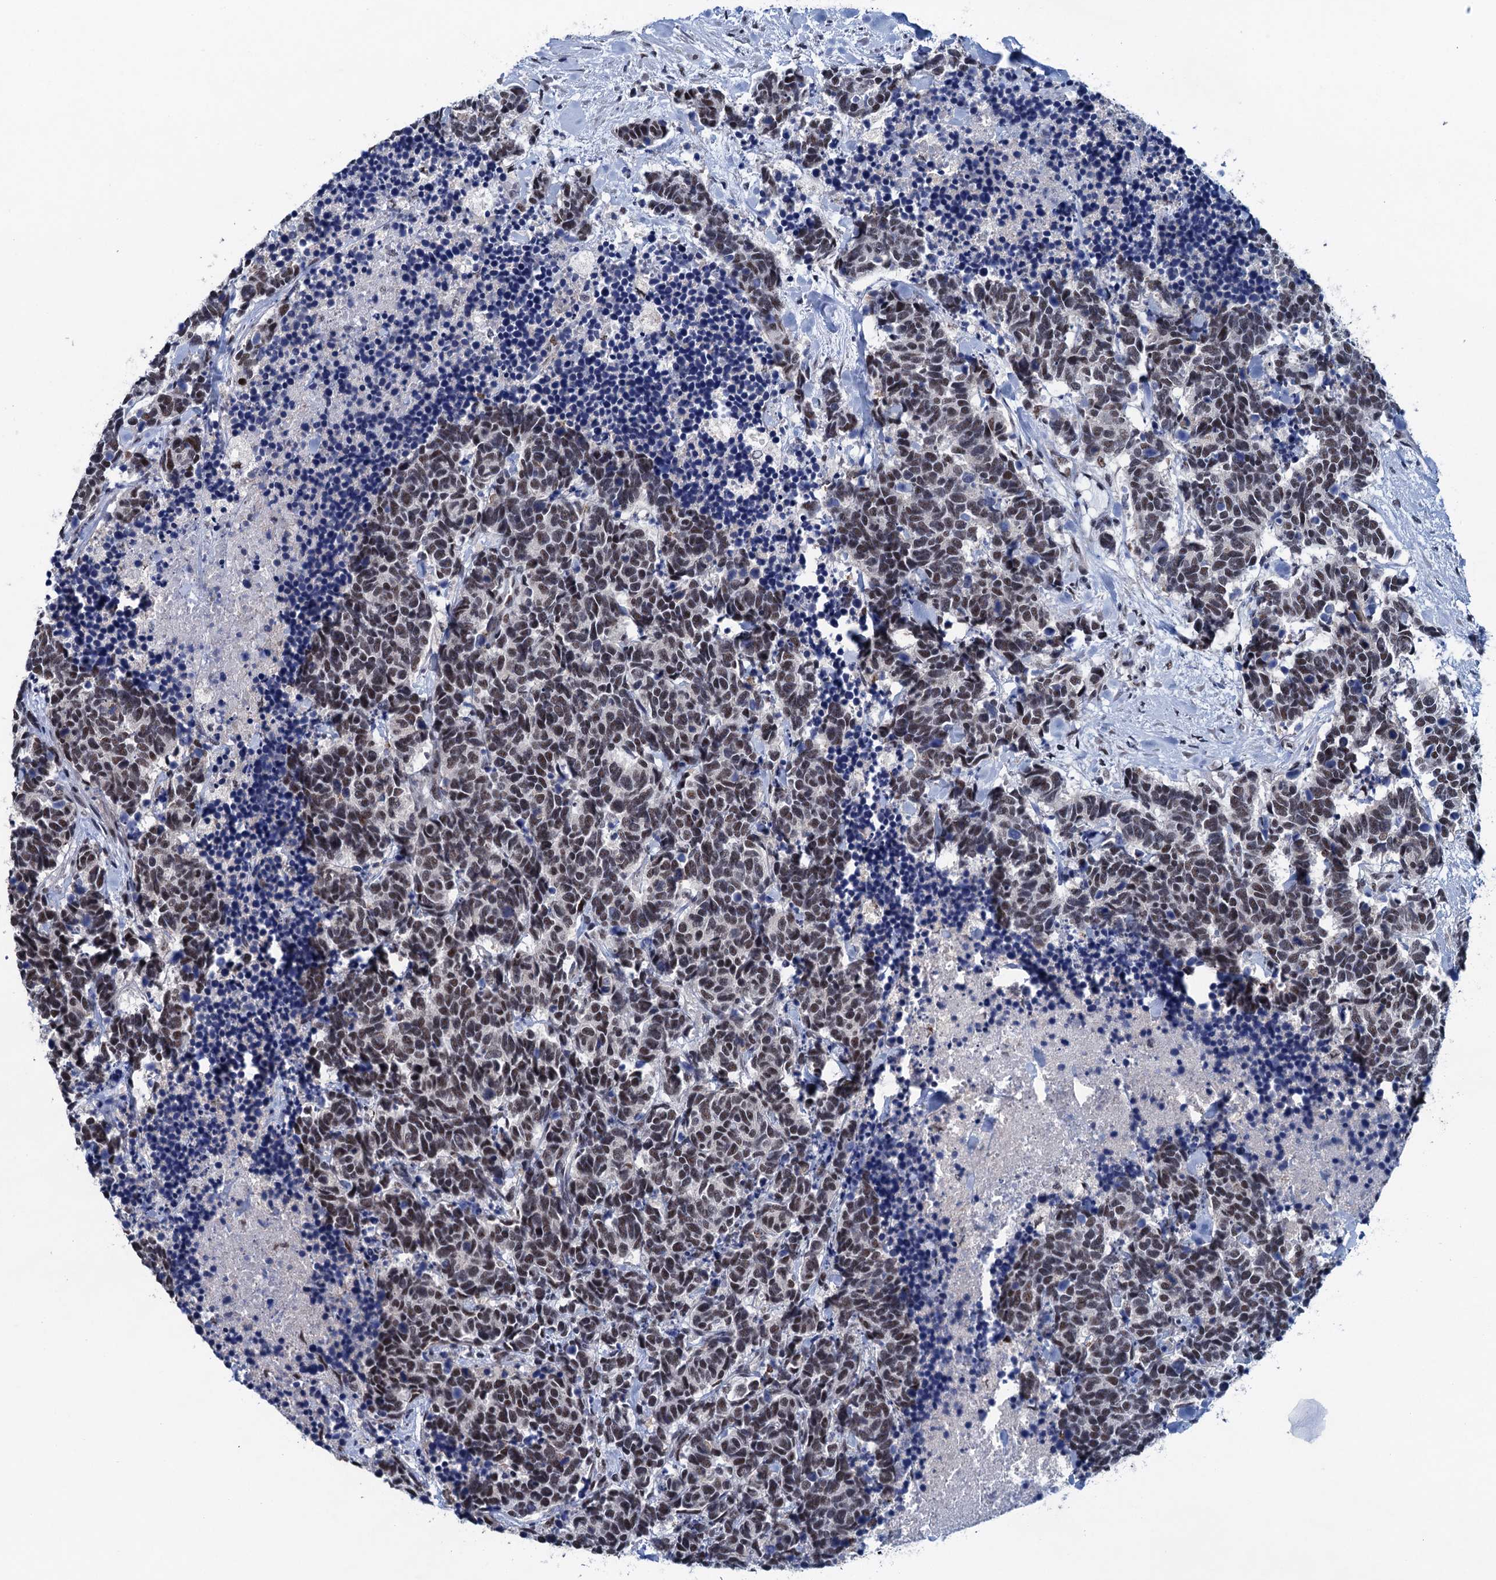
{"staining": {"intensity": "weak", "quantity": ">75%", "location": "nuclear"}, "tissue": "carcinoid", "cell_type": "Tumor cells", "image_type": "cancer", "snomed": [{"axis": "morphology", "description": "Carcinoma, NOS"}, {"axis": "morphology", "description": "Carcinoid, malignant, NOS"}, {"axis": "topography", "description": "Prostate"}], "caption": "Approximately >75% of tumor cells in carcinoma show weak nuclear protein expression as visualized by brown immunohistochemical staining.", "gene": "FNBP4", "patient": {"sex": "male", "age": 57}}